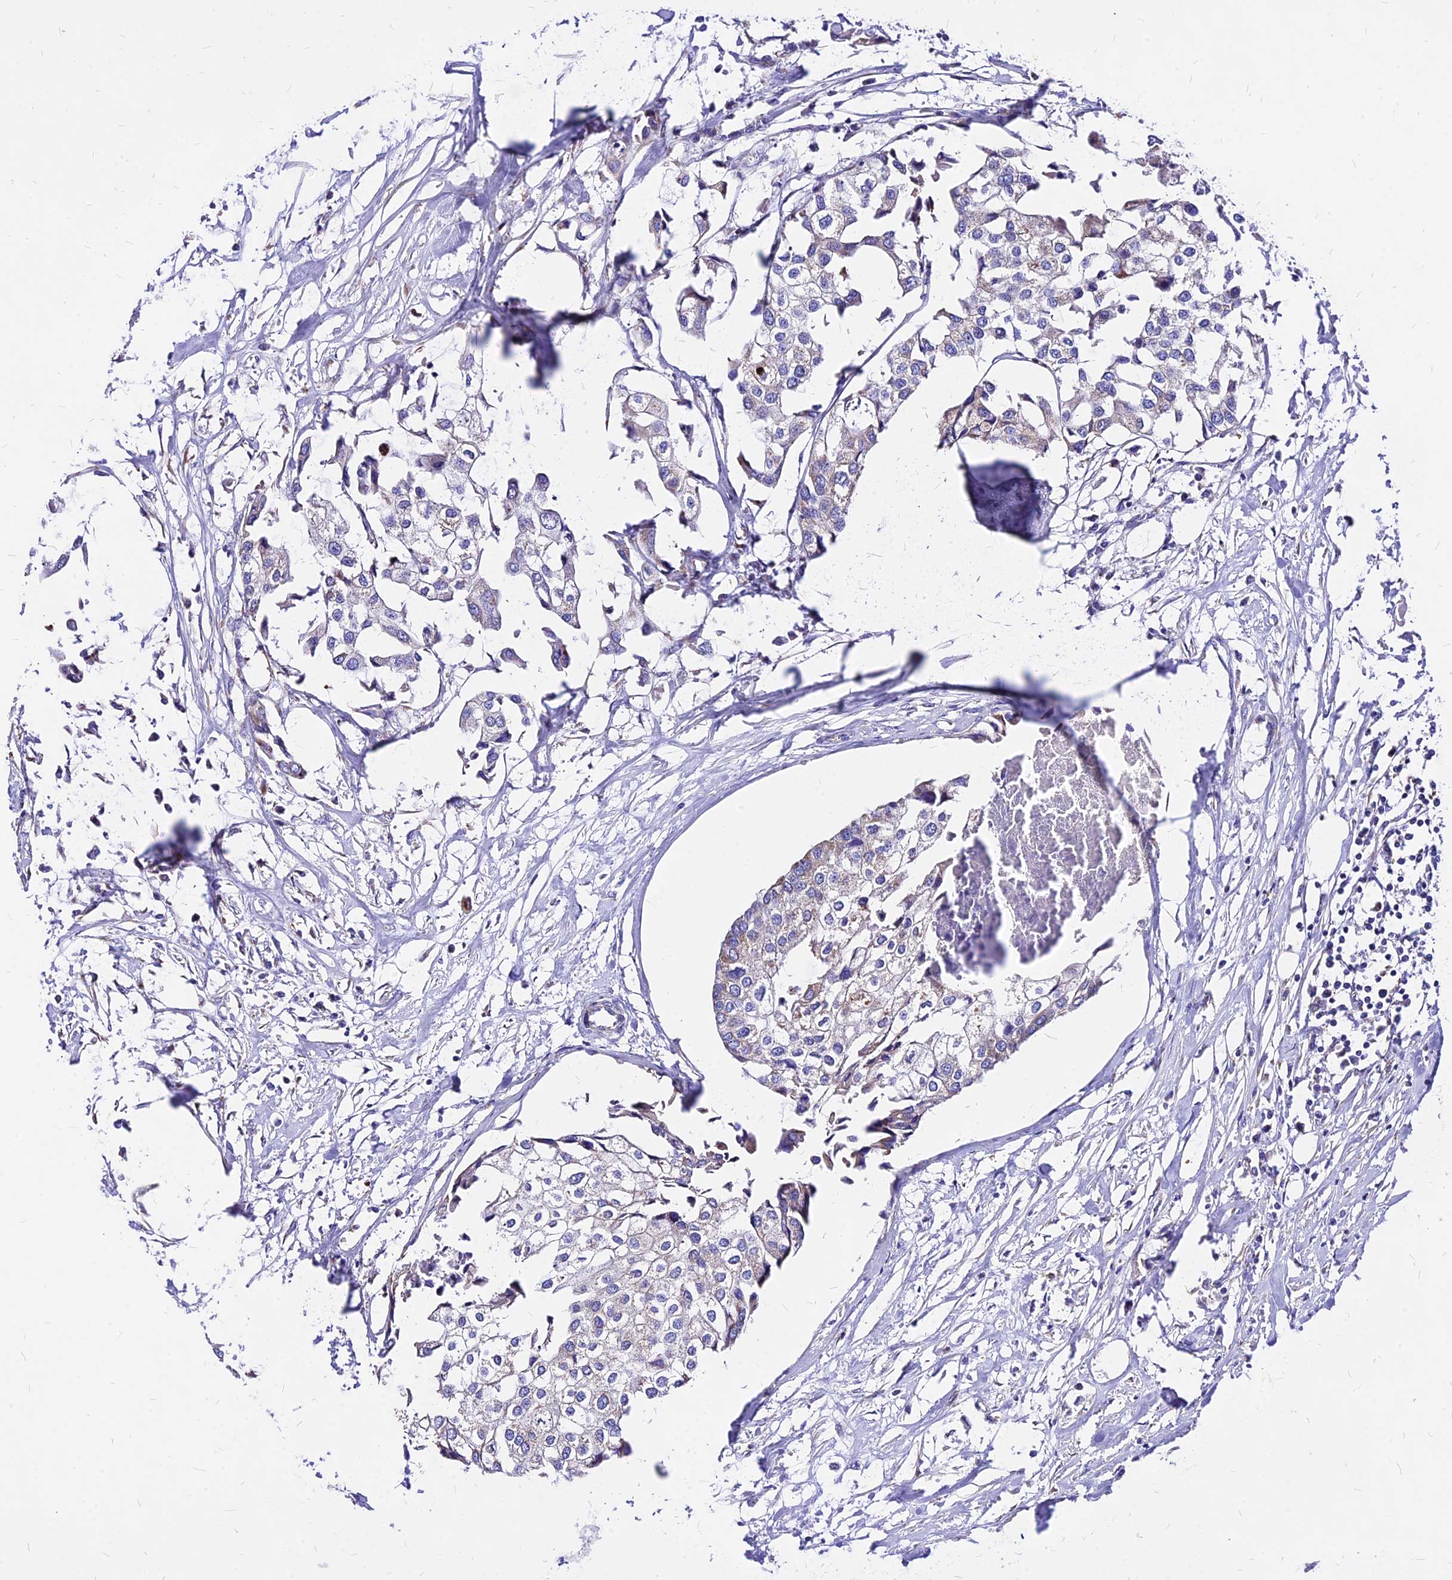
{"staining": {"intensity": "negative", "quantity": "none", "location": "none"}, "tissue": "urothelial cancer", "cell_type": "Tumor cells", "image_type": "cancer", "snomed": [{"axis": "morphology", "description": "Urothelial carcinoma, High grade"}, {"axis": "topography", "description": "Urinary bladder"}], "caption": "DAB (3,3'-diaminobenzidine) immunohistochemical staining of urothelial carcinoma (high-grade) demonstrates no significant expression in tumor cells. (Brightfield microscopy of DAB (3,3'-diaminobenzidine) immunohistochemistry at high magnification).", "gene": "MRPL3", "patient": {"sex": "male", "age": 64}}